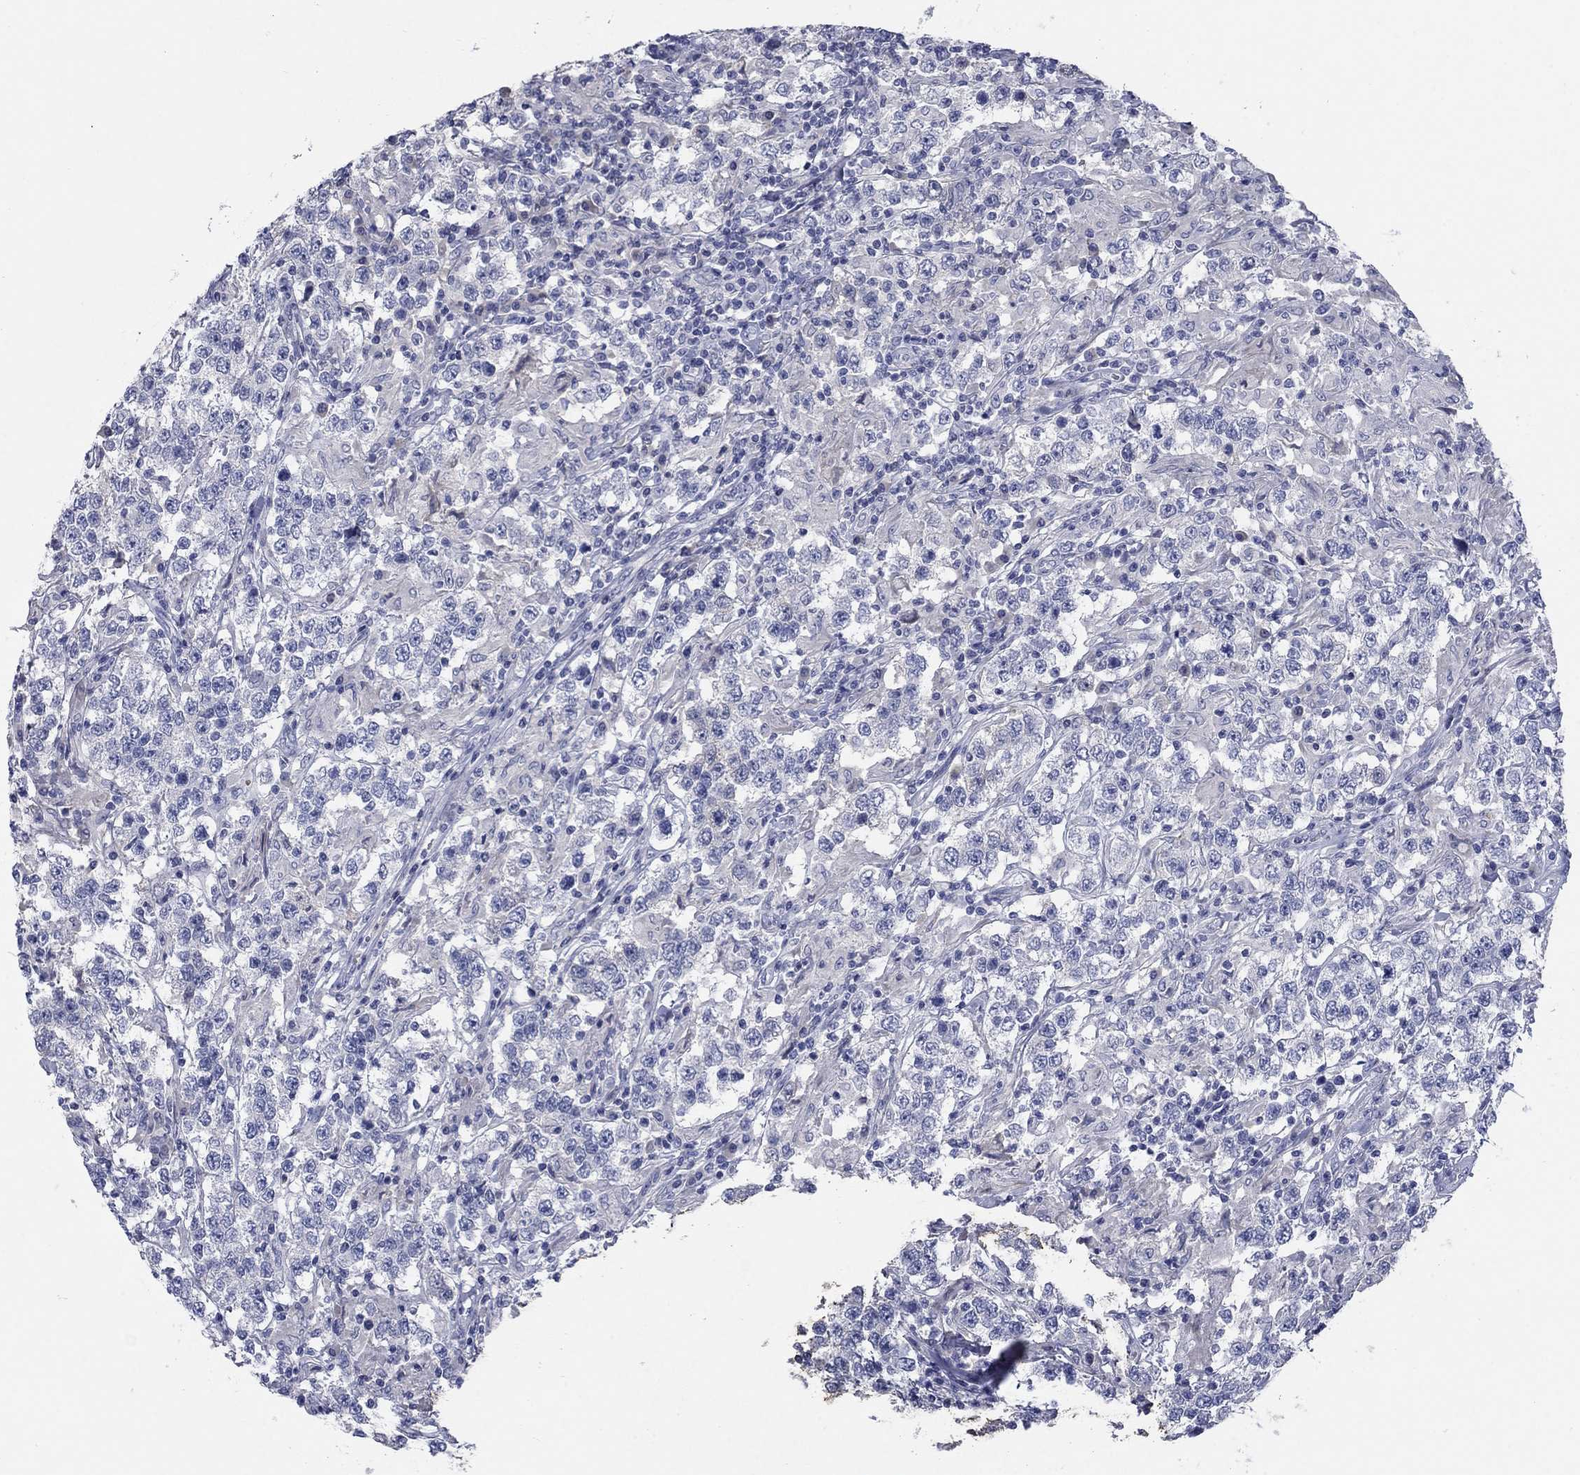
{"staining": {"intensity": "negative", "quantity": "none", "location": "none"}, "tissue": "testis cancer", "cell_type": "Tumor cells", "image_type": "cancer", "snomed": [{"axis": "morphology", "description": "Seminoma, NOS"}, {"axis": "morphology", "description": "Carcinoma, Embryonal, NOS"}, {"axis": "topography", "description": "Testis"}], "caption": "Immunohistochemical staining of human testis cancer displays no significant positivity in tumor cells. (DAB (3,3'-diaminobenzidine) immunohistochemistry (IHC) visualized using brightfield microscopy, high magnification).", "gene": "TMEM249", "patient": {"sex": "male", "age": 41}}